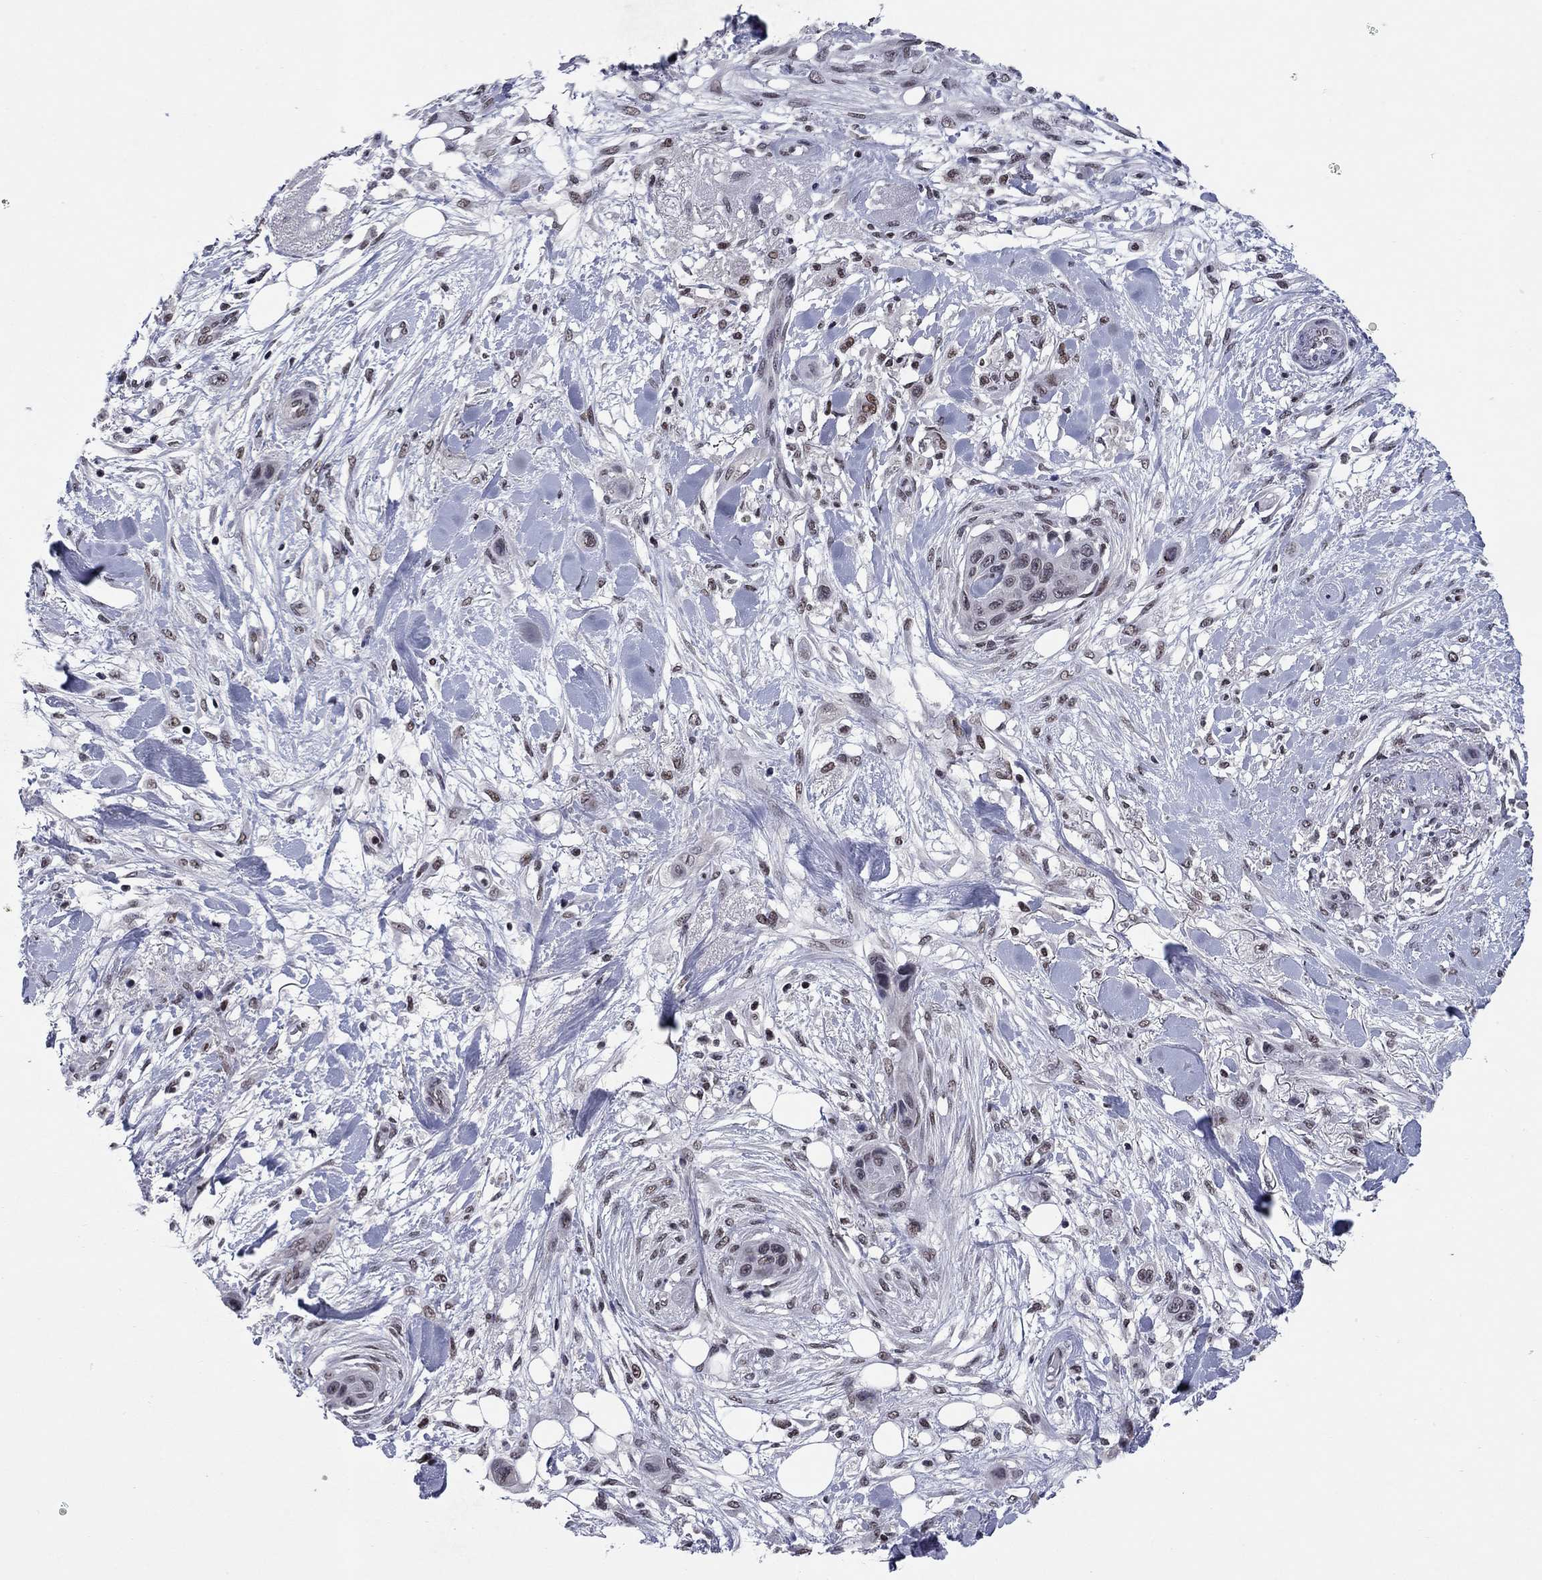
{"staining": {"intensity": "weak", "quantity": "<25%", "location": "nuclear"}, "tissue": "skin cancer", "cell_type": "Tumor cells", "image_type": "cancer", "snomed": [{"axis": "morphology", "description": "Squamous cell carcinoma, NOS"}, {"axis": "topography", "description": "Skin"}], "caption": "Protein analysis of skin squamous cell carcinoma shows no significant positivity in tumor cells. (Stains: DAB immunohistochemistry (IHC) with hematoxylin counter stain, Microscopy: brightfield microscopy at high magnification).", "gene": "TAF9", "patient": {"sex": "male", "age": 79}}